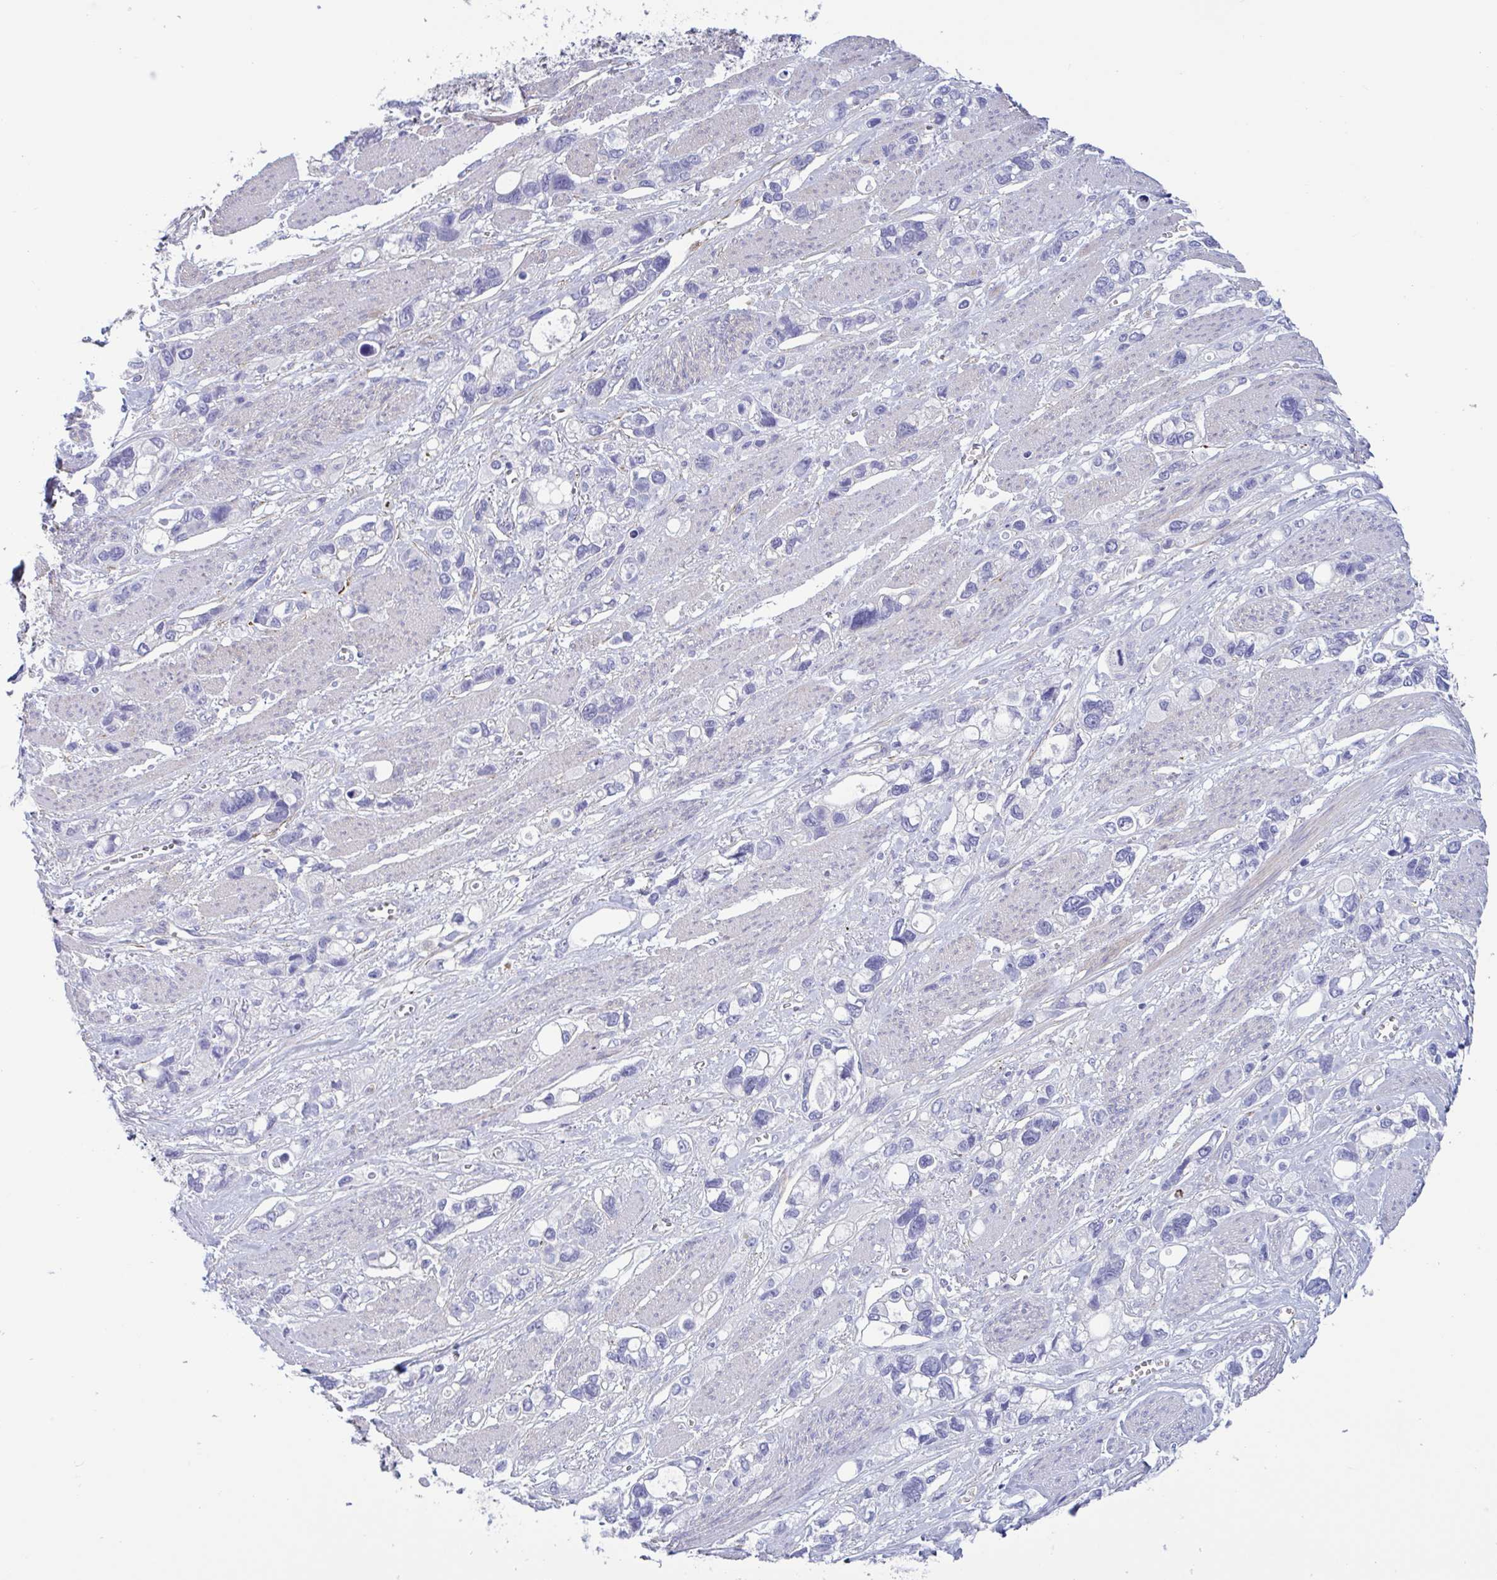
{"staining": {"intensity": "negative", "quantity": "none", "location": "none"}, "tissue": "stomach cancer", "cell_type": "Tumor cells", "image_type": "cancer", "snomed": [{"axis": "morphology", "description": "Adenocarcinoma, NOS"}, {"axis": "topography", "description": "Stomach, upper"}], "caption": "Tumor cells show no significant expression in stomach cancer.", "gene": "OXLD1", "patient": {"sex": "female", "age": 81}}